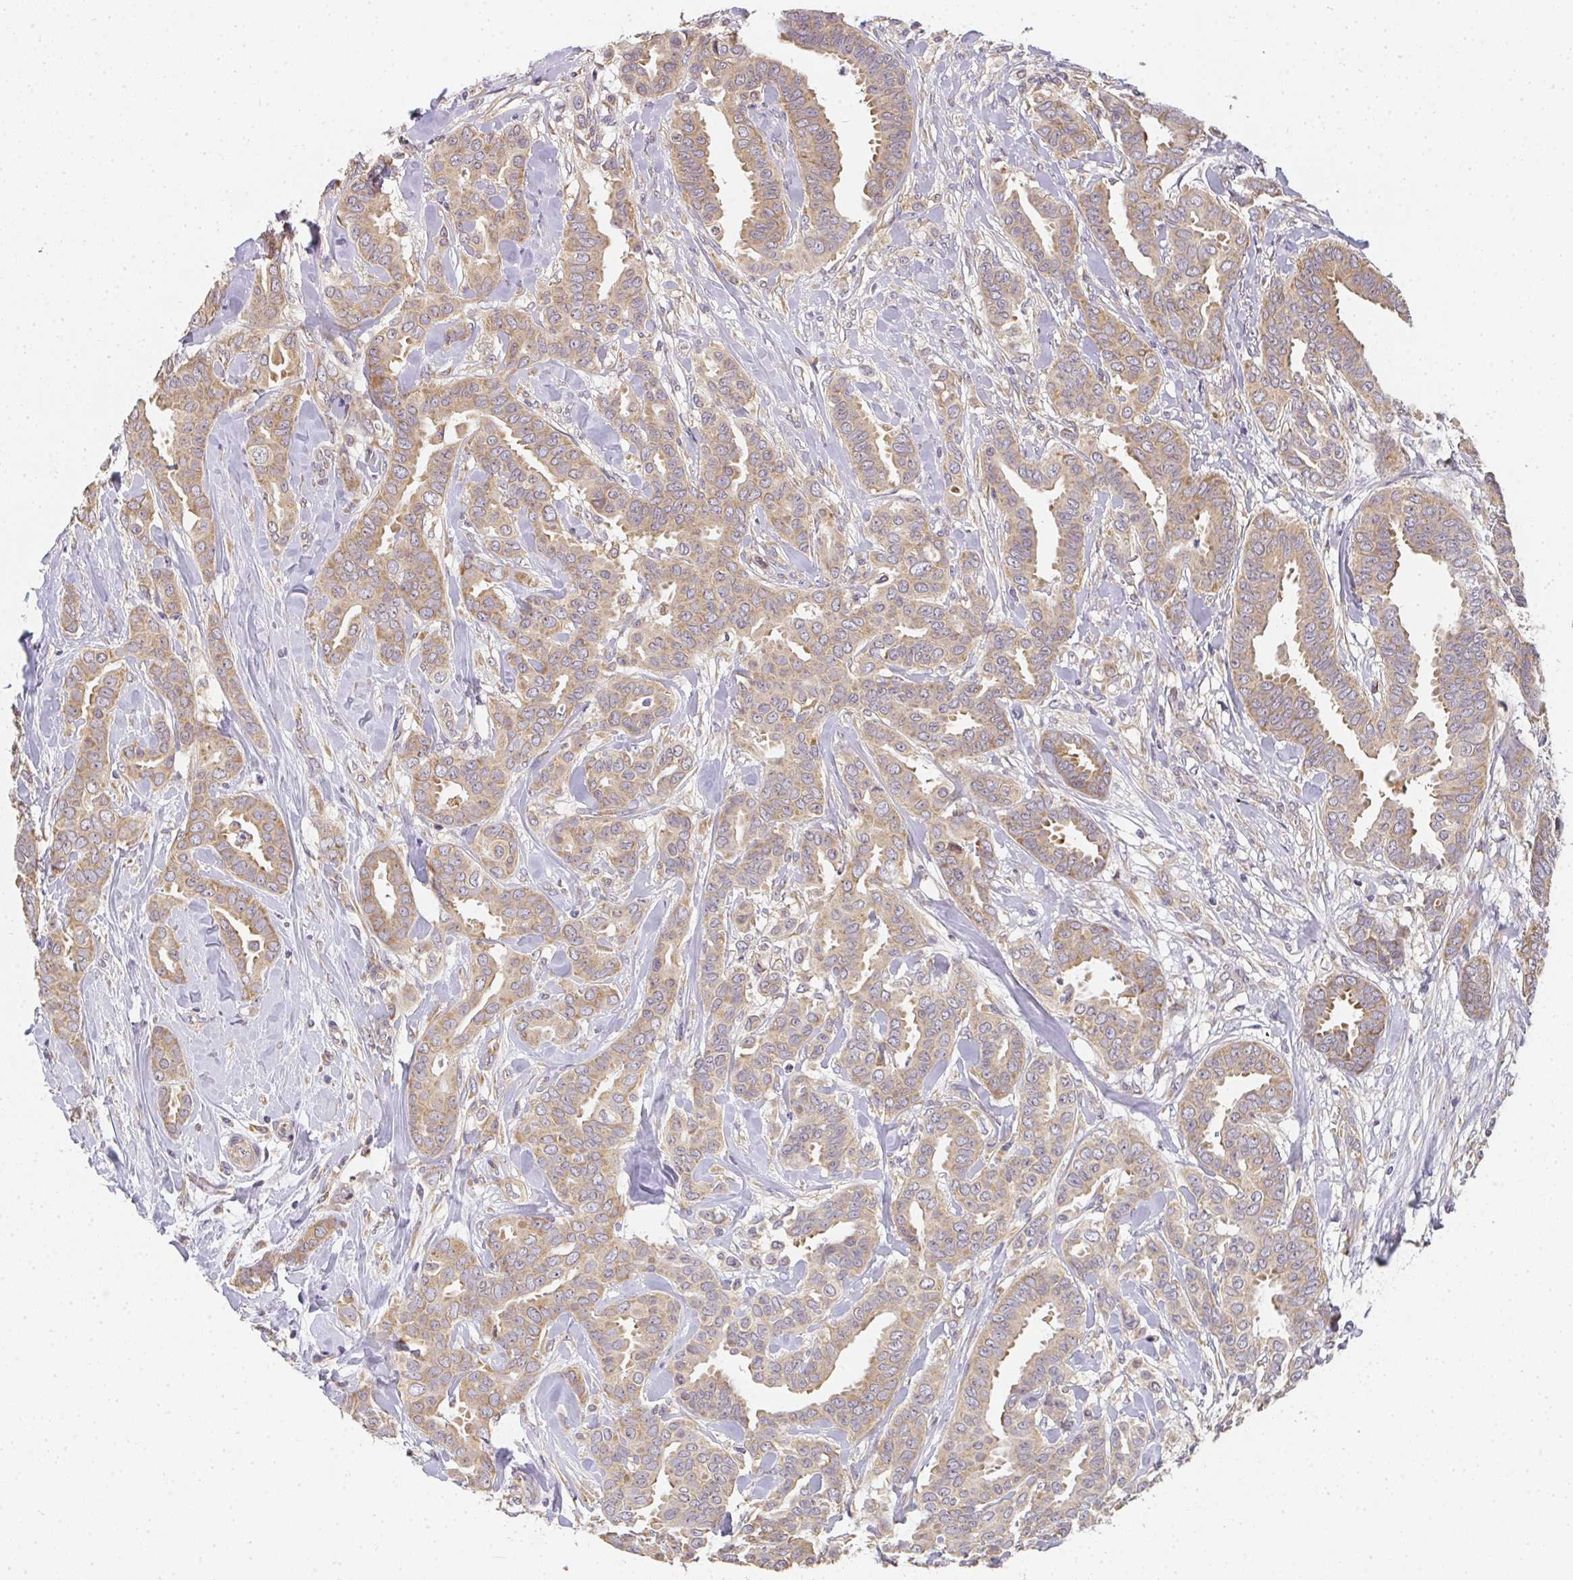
{"staining": {"intensity": "moderate", "quantity": ">75%", "location": "cytoplasmic/membranous"}, "tissue": "breast cancer", "cell_type": "Tumor cells", "image_type": "cancer", "snomed": [{"axis": "morphology", "description": "Duct carcinoma"}, {"axis": "topography", "description": "Breast"}], "caption": "Protein analysis of breast cancer (infiltrating ductal carcinoma) tissue displays moderate cytoplasmic/membranous expression in about >75% of tumor cells.", "gene": "SLC35B3", "patient": {"sex": "female", "age": 45}}